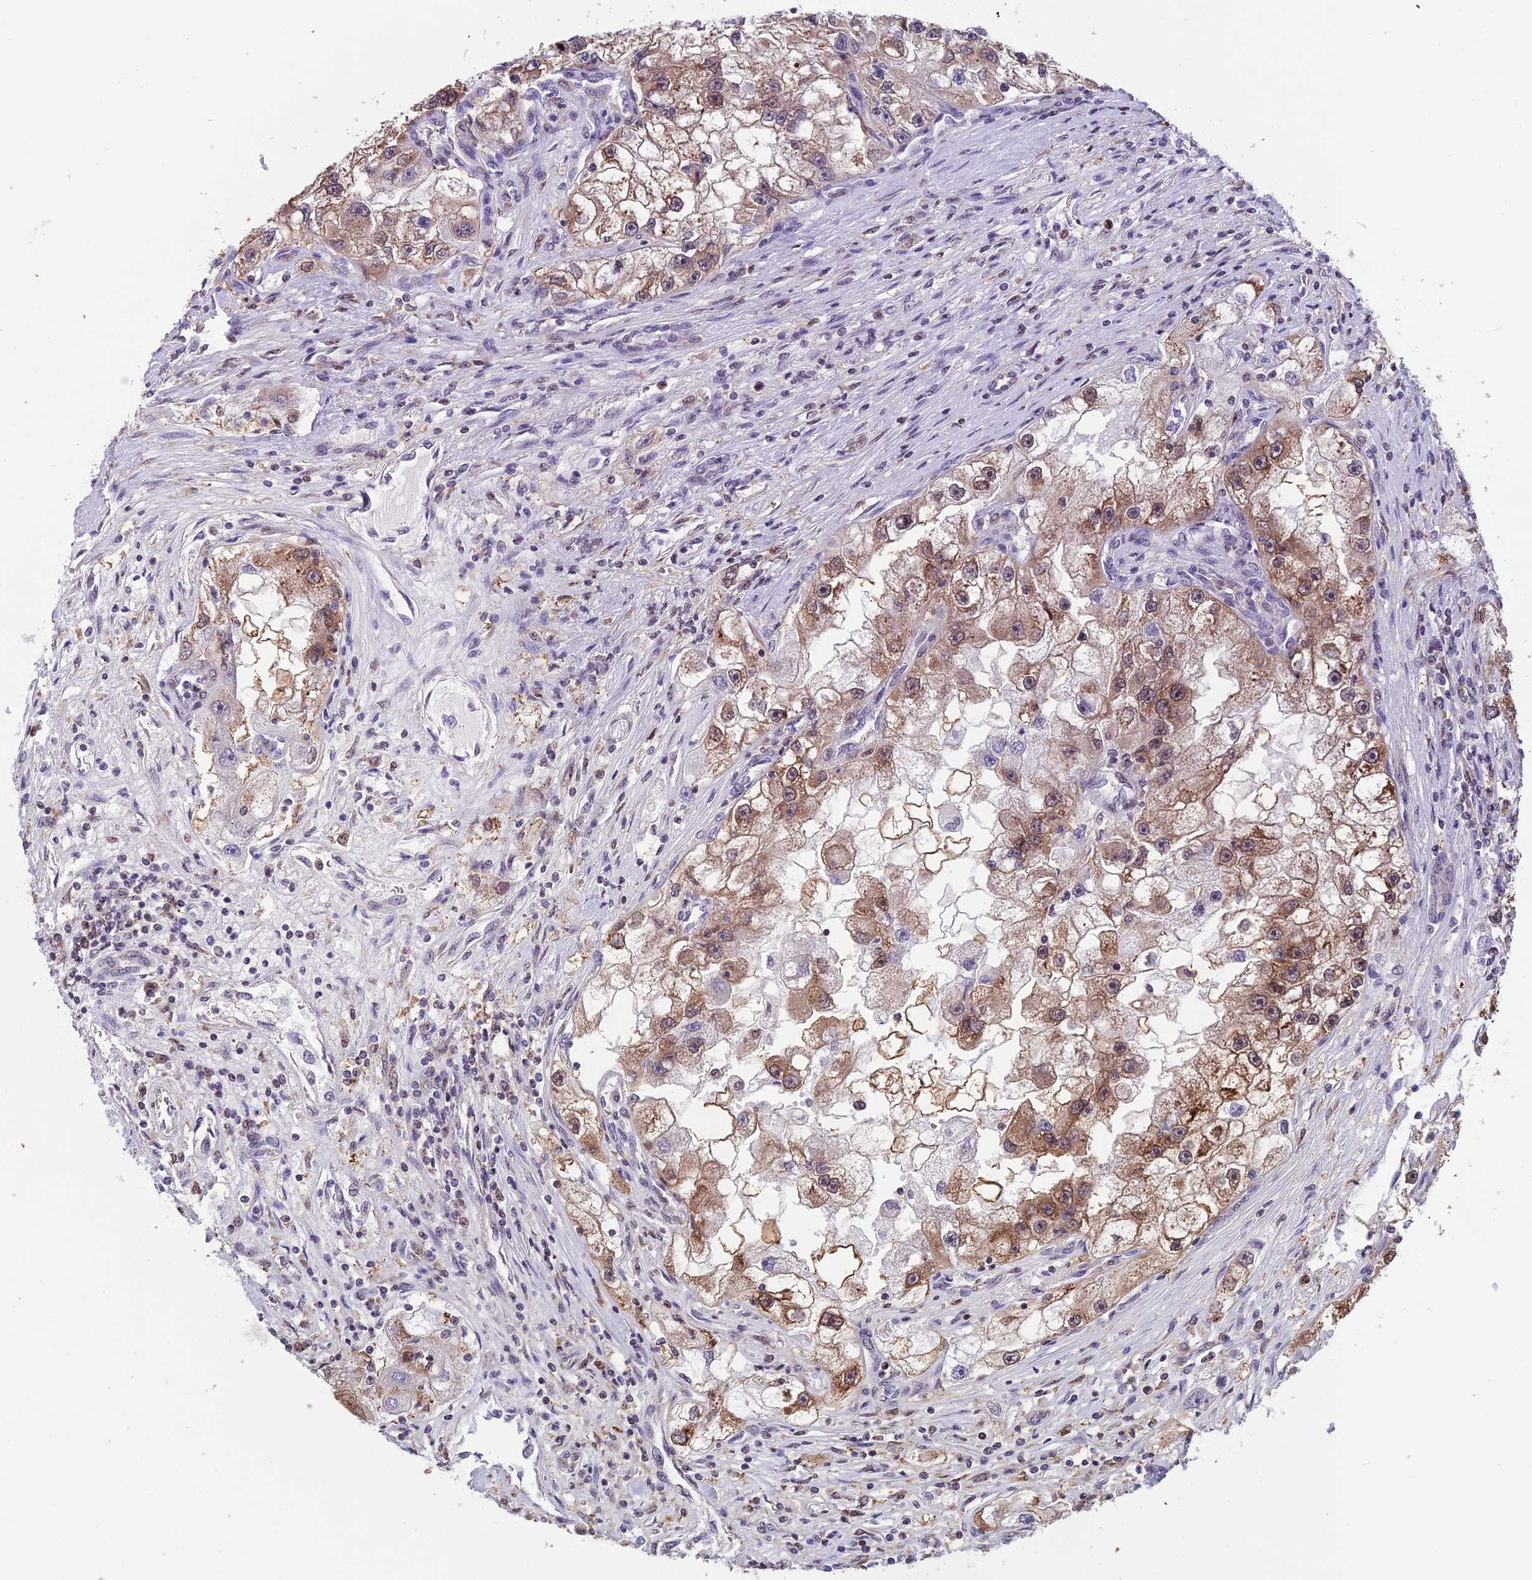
{"staining": {"intensity": "moderate", "quantity": "25%-75%", "location": "cytoplasmic/membranous,nuclear"}, "tissue": "renal cancer", "cell_type": "Tumor cells", "image_type": "cancer", "snomed": [{"axis": "morphology", "description": "Adenocarcinoma, NOS"}, {"axis": "topography", "description": "Kidney"}], "caption": "A brown stain highlights moderate cytoplasmic/membranous and nuclear staining of a protein in human adenocarcinoma (renal) tumor cells. Using DAB (3,3'-diaminobenzidine) (brown) and hematoxylin (blue) stains, captured at high magnification using brightfield microscopy.", "gene": "MIS12", "patient": {"sex": "male", "age": 63}}